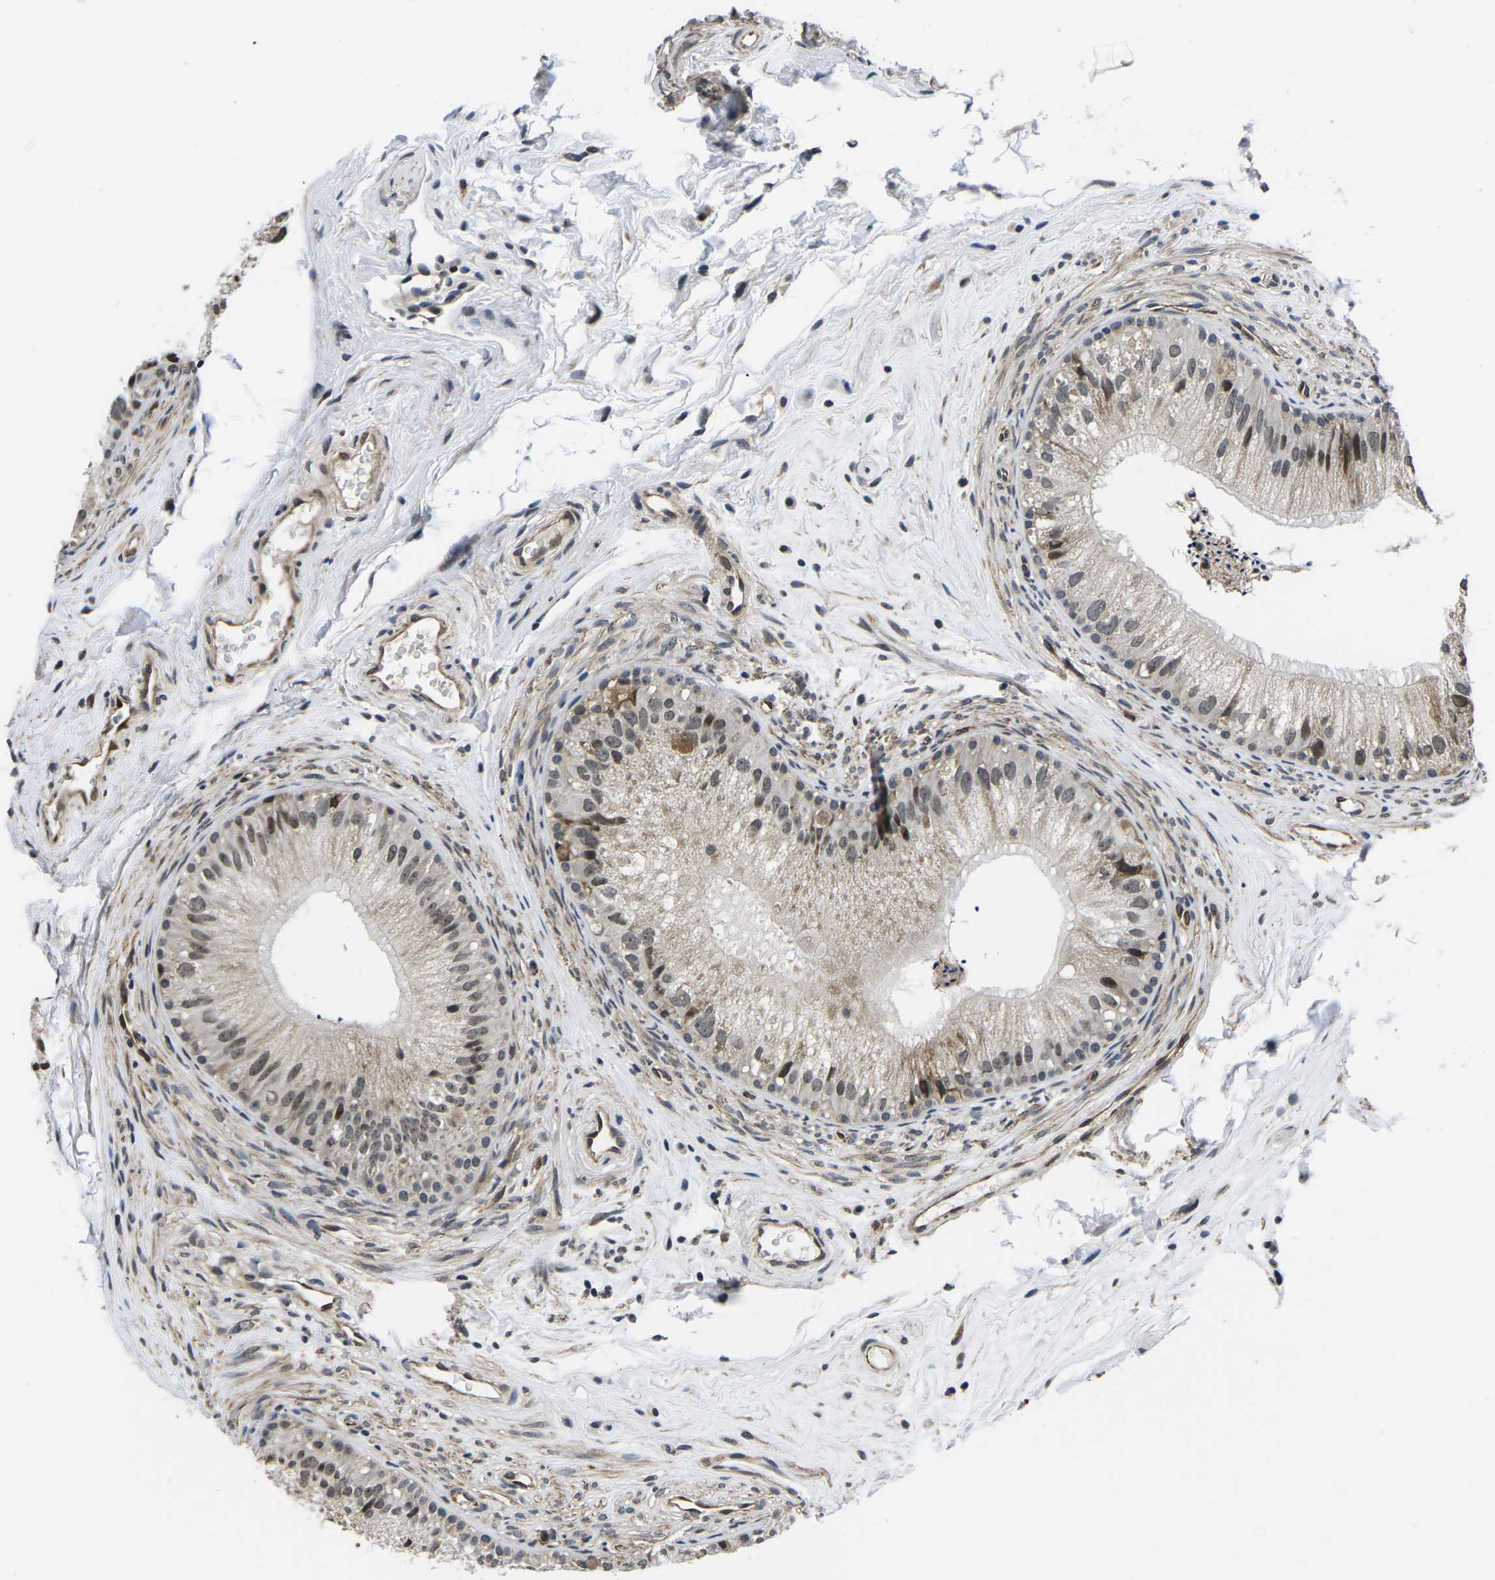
{"staining": {"intensity": "weak", "quantity": "25%-75%", "location": "cytoplasmic/membranous,nuclear"}, "tissue": "epididymis", "cell_type": "Glandular cells", "image_type": "normal", "snomed": [{"axis": "morphology", "description": "Normal tissue, NOS"}, {"axis": "topography", "description": "Epididymis"}], "caption": "Approximately 25%-75% of glandular cells in benign human epididymis display weak cytoplasmic/membranous,nuclear protein staining as visualized by brown immunohistochemical staining.", "gene": "CCNE1", "patient": {"sex": "male", "age": 56}}